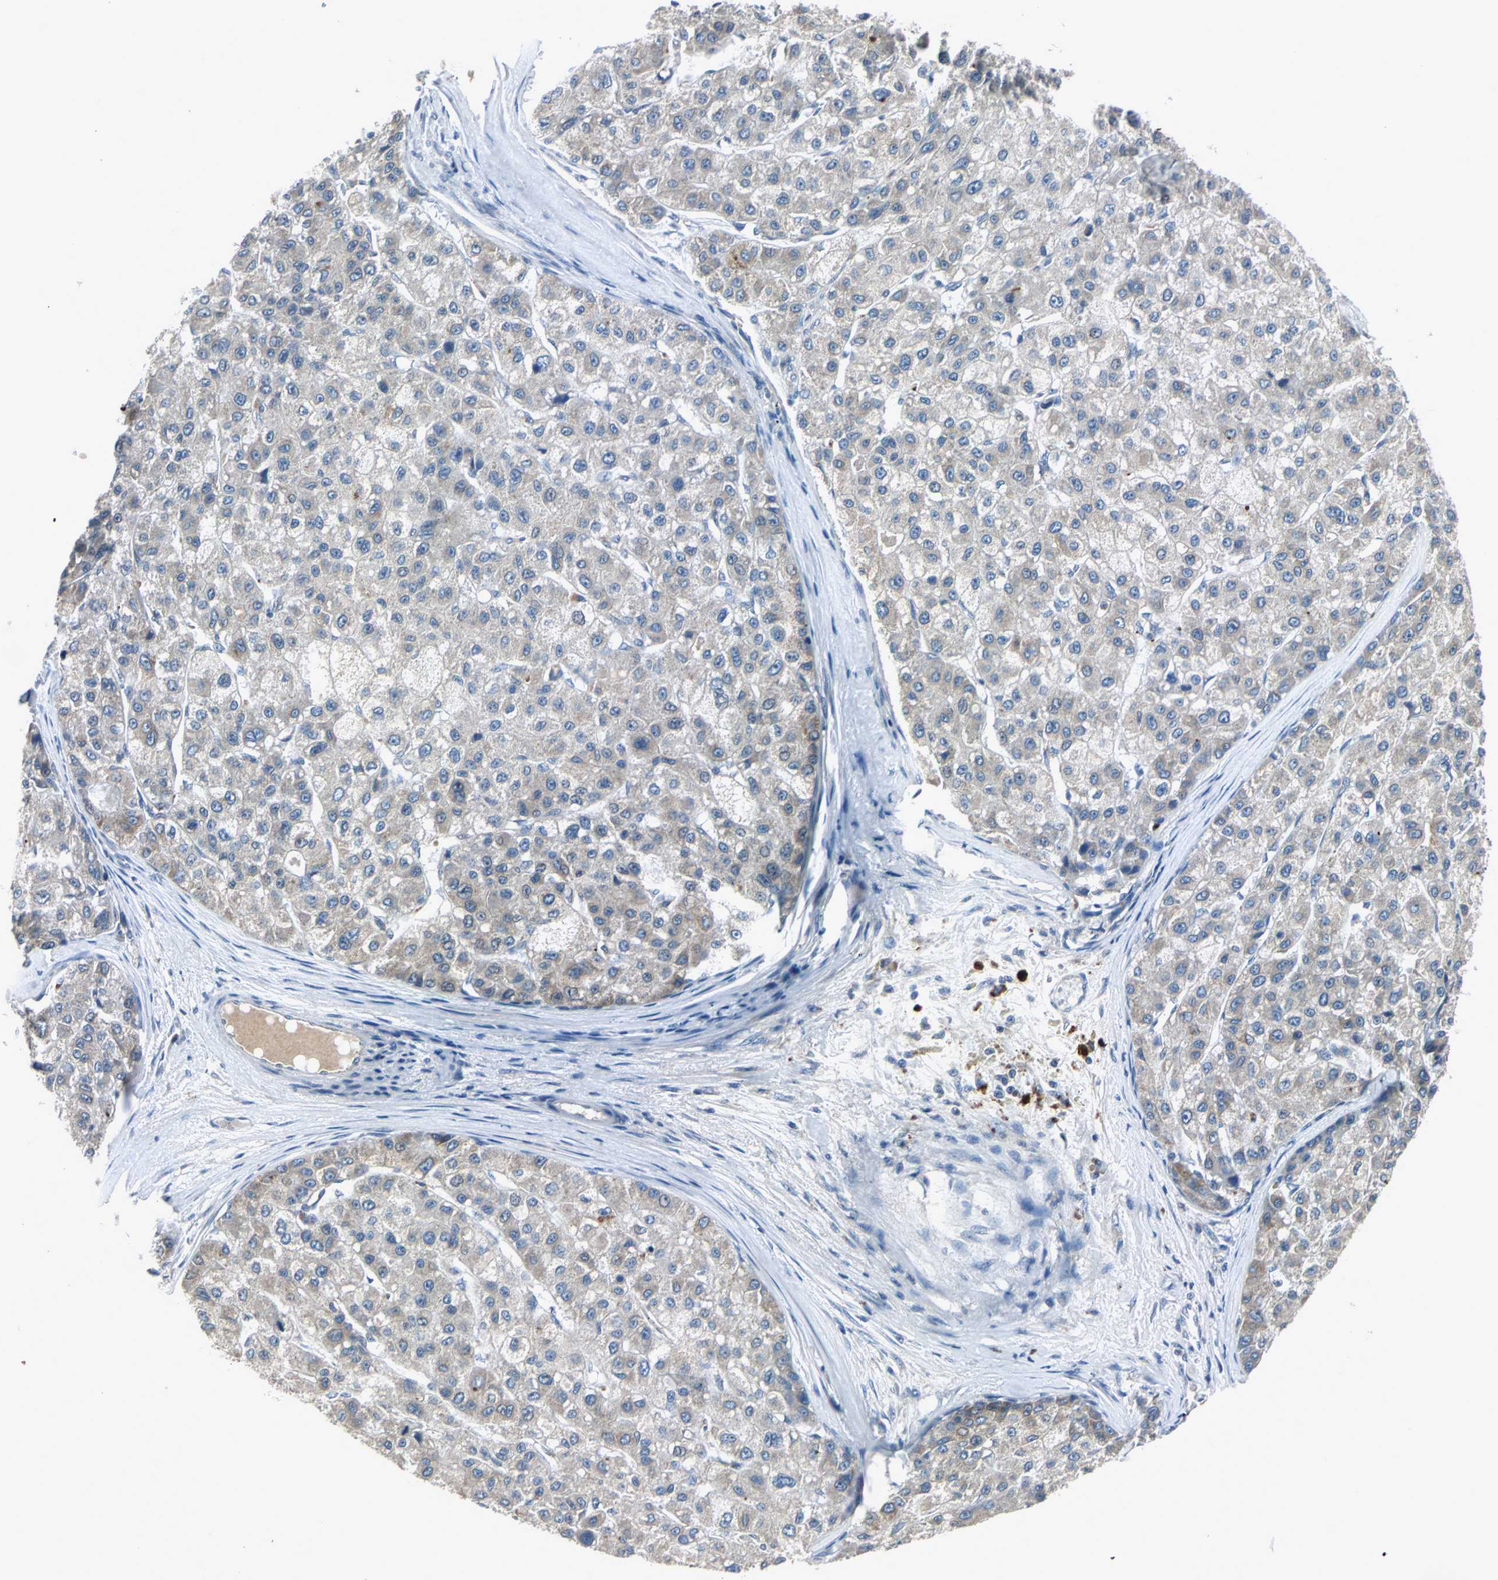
{"staining": {"intensity": "weak", "quantity": "<25%", "location": "cytoplasmic/membranous"}, "tissue": "liver cancer", "cell_type": "Tumor cells", "image_type": "cancer", "snomed": [{"axis": "morphology", "description": "Carcinoma, Hepatocellular, NOS"}, {"axis": "topography", "description": "Liver"}], "caption": "High power microscopy photomicrograph of an IHC histopathology image of liver hepatocellular carcinoma, revealing no significant expression in tumor cells.", "gene": "SLC2A13", "patient": {"sex": "male", "age": 80}}